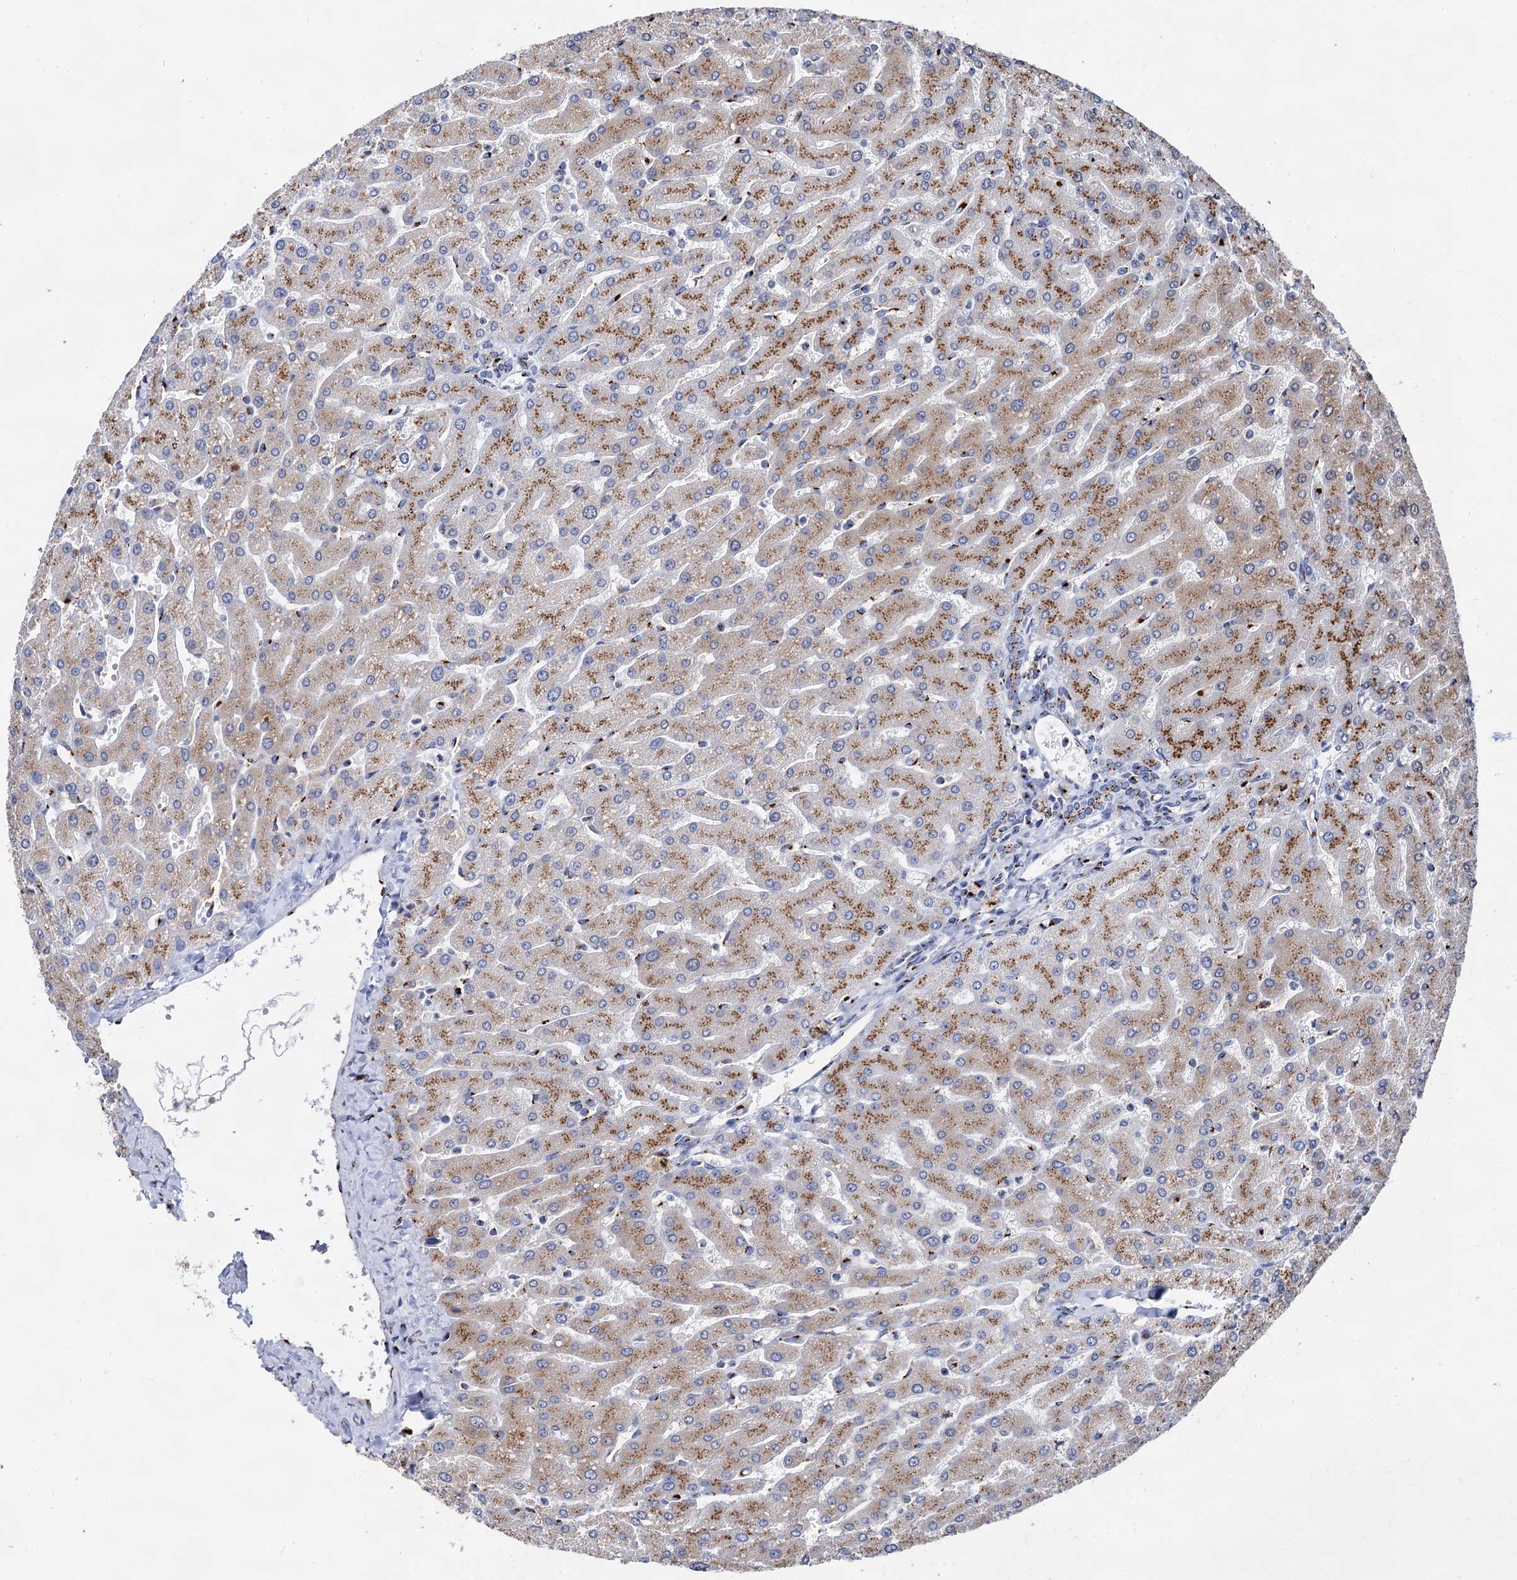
{"staining": {"intensity": "moderate", "quantity": "25%-75%", "location": "cytoplasmic/membranous"}, "tissue": "liver", "cell_type": "Cholangiocytes", "image_type": "normal", "snomed": [{"axis": "morphology", "description": "Normal tissue, NOS"}, {"axis": "topography", "description": "Liver"}], "caption": "Brown immunohistochemical staining in unremarkable liver demonstrates moderate cytoplasmic/membranous staining in approximately 25%-75% of cholangiocytes.", "gene": "TM9SF3", "patient": {"sex": "male", "age": 55}}